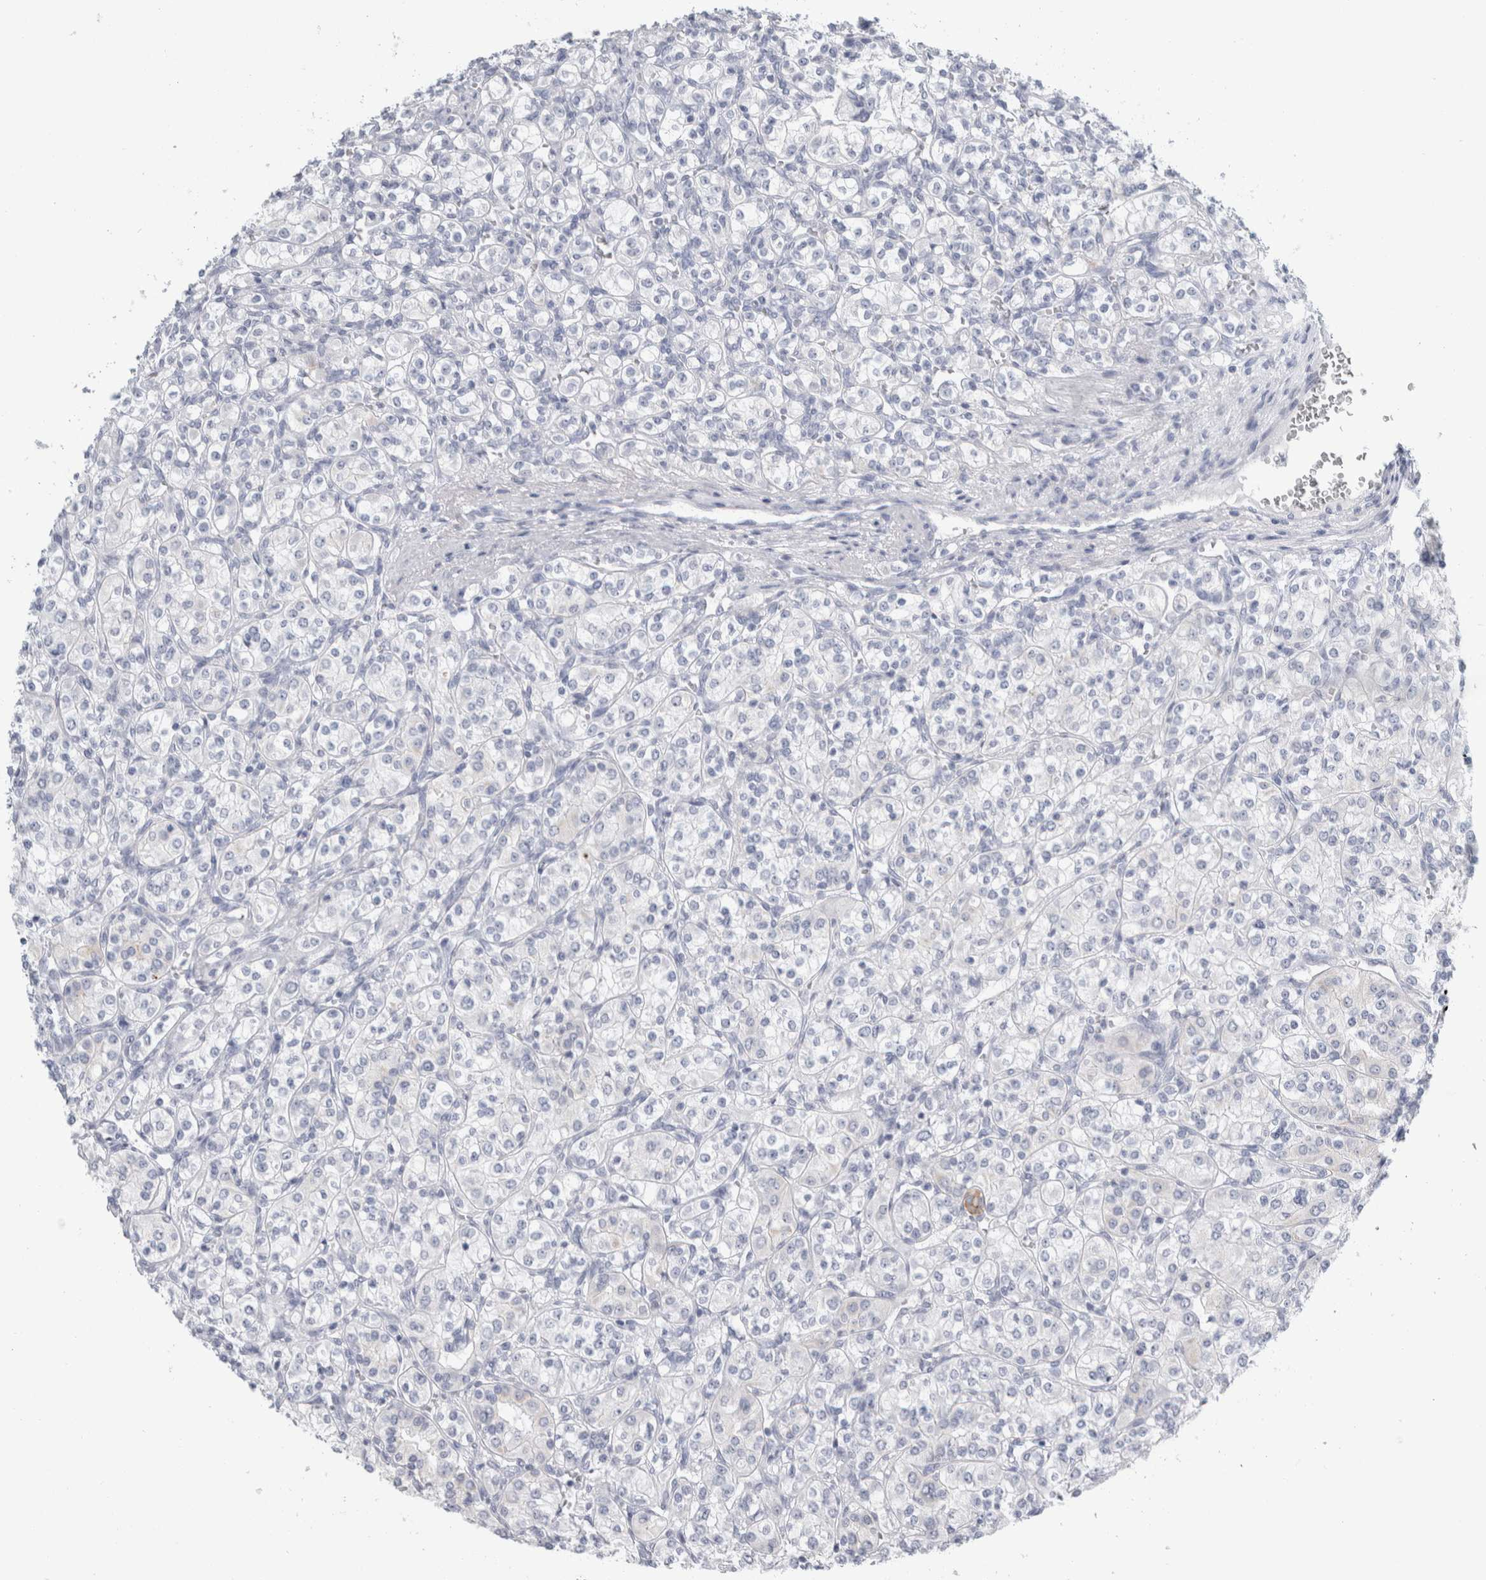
{"staining": {"intensity": "negative", "quantity": "none", "location": "none"}, "tissue": "renal cancer", "cell_type": "Tumor cells", "image_type": "cancer", "snomed": [{"axis": "morphology", "description": "Adenocarcinoma, NOS"}, {"axis": "topography", "description": "Kidney"}], "caption": "High magnification brightfield microscopy of adenocarcinoma (renal) stained with DAB (3,3'-diaminobenzidine) (brown) and counterstained with hematoxylin (blue): tumor cells show no significant staining.", "gene": "RPH3AL", "patient": {"sex": "male", "age": 77}}